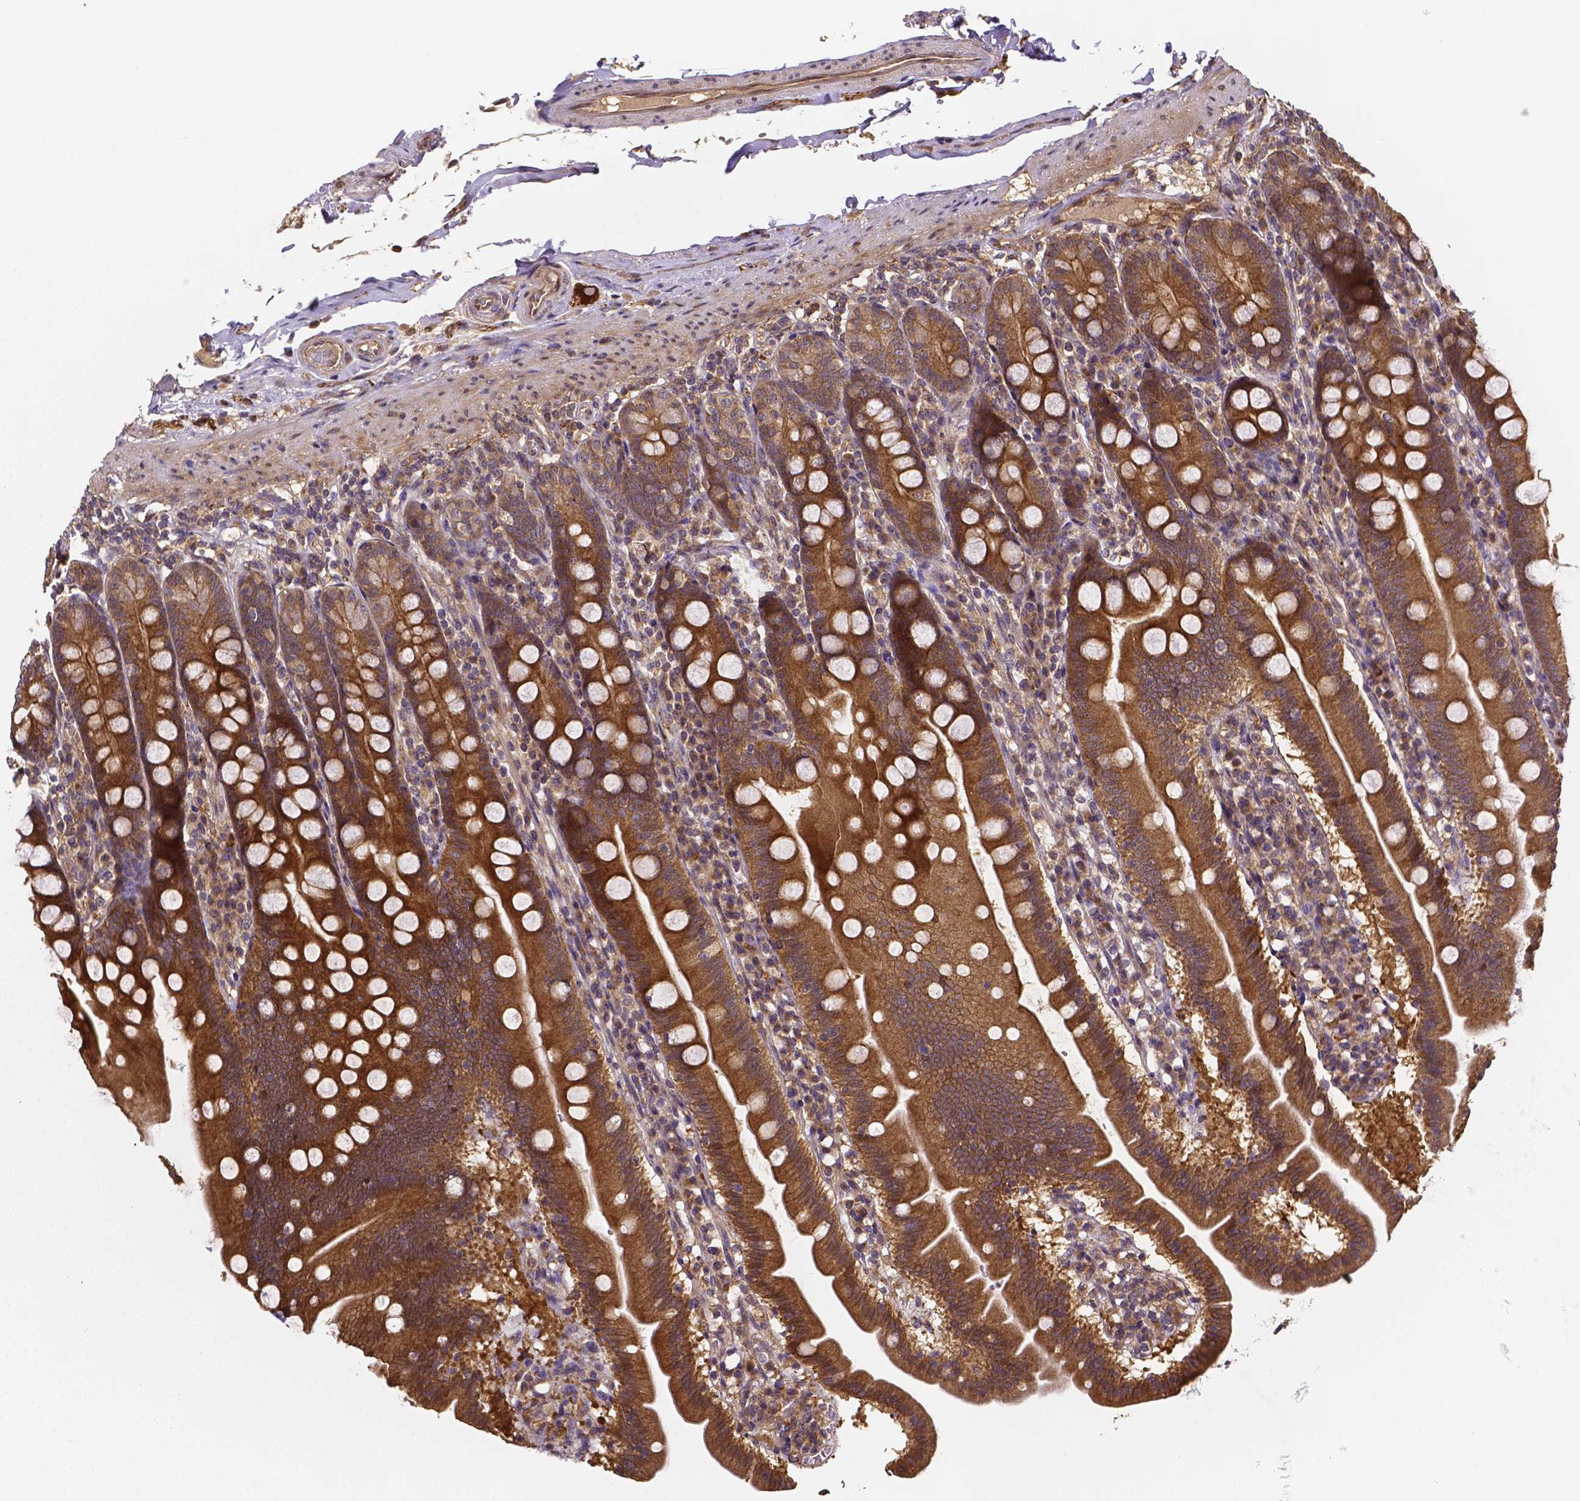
{"staining": {"intensity": "moderate", "quantity": ">75%", "location": "cytoplasmic/membranous"}, "tissue": "duodenum", "cell_type": "Glandular cells", "image_type": "normal", "snomed": [{"axis": "morphology", "description": "Normal tissue, NOS"}, {"axis": "topography", "description": "Duodenum"}], "caption": "A medium amount of moderate cytoplasmic/membranous expression is seen in about >75% of glandular cells in normal duodenum.", "gene": "RNF123", "patient": {"sex": "female", "age": 67}}